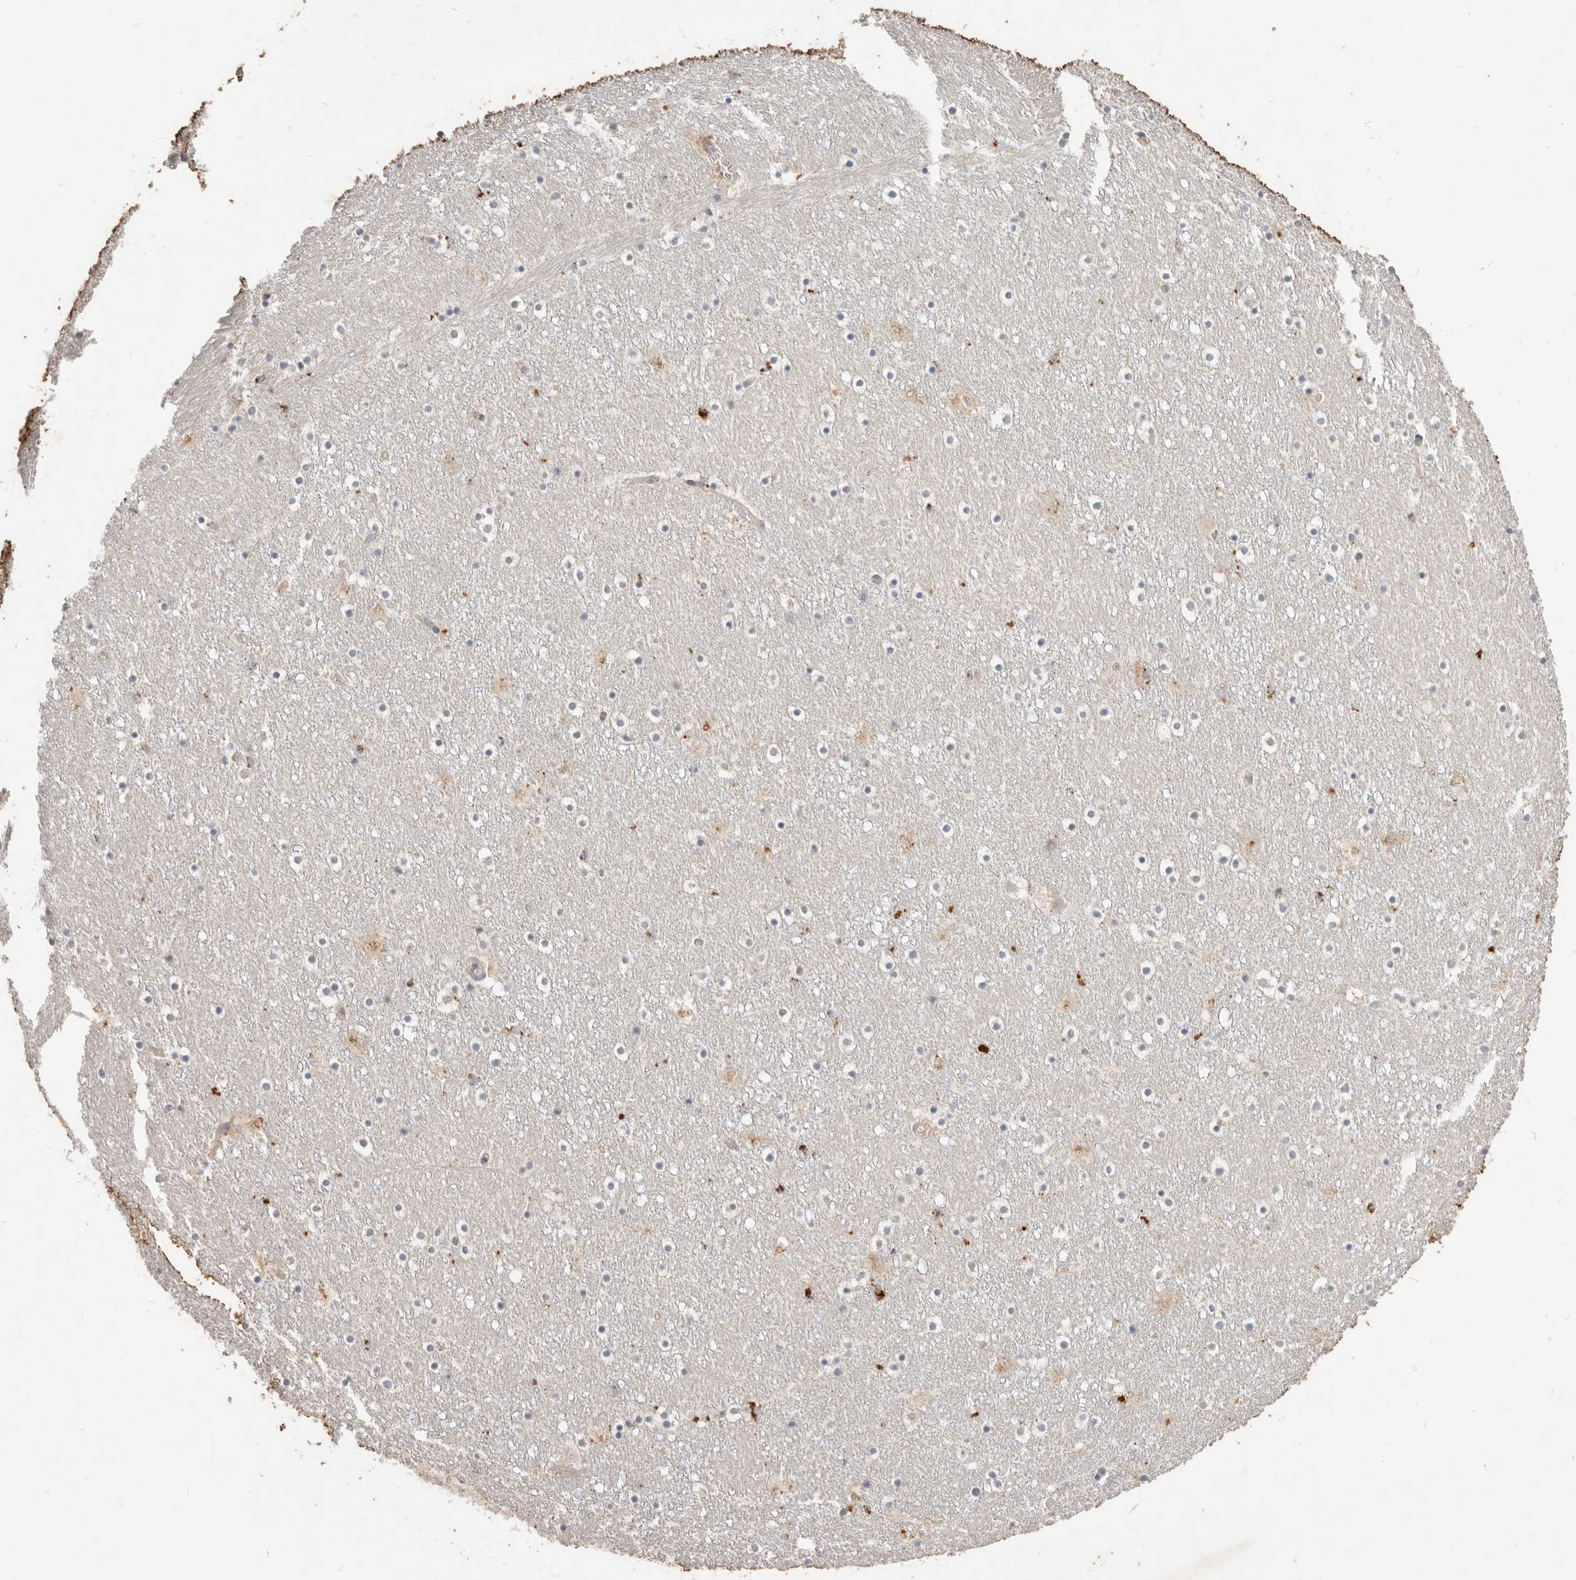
{"staining": {"intensity": "moderate", "quantity": "<25%", "location": "cytoplasmic/membranous"}, "tissue": "caudate", "cell_type": "Glial cells", "image_type": "normal", "snomed": [{"axis": "morphology", "description": "Normal tissue, NOS"}, {"axis": "topography", "description": "Lateral ventricle wall"}], "caption": "This micrograph displays normal caudate stained with immunohistochemistry to label a protein in brown. The cytoplasmic/membranous of glial cells show moderate positivity for the protein. Nuclei are counter-stained blue.", "gene": "WDR77", "patient": {"sex": "male", "age": 45}}